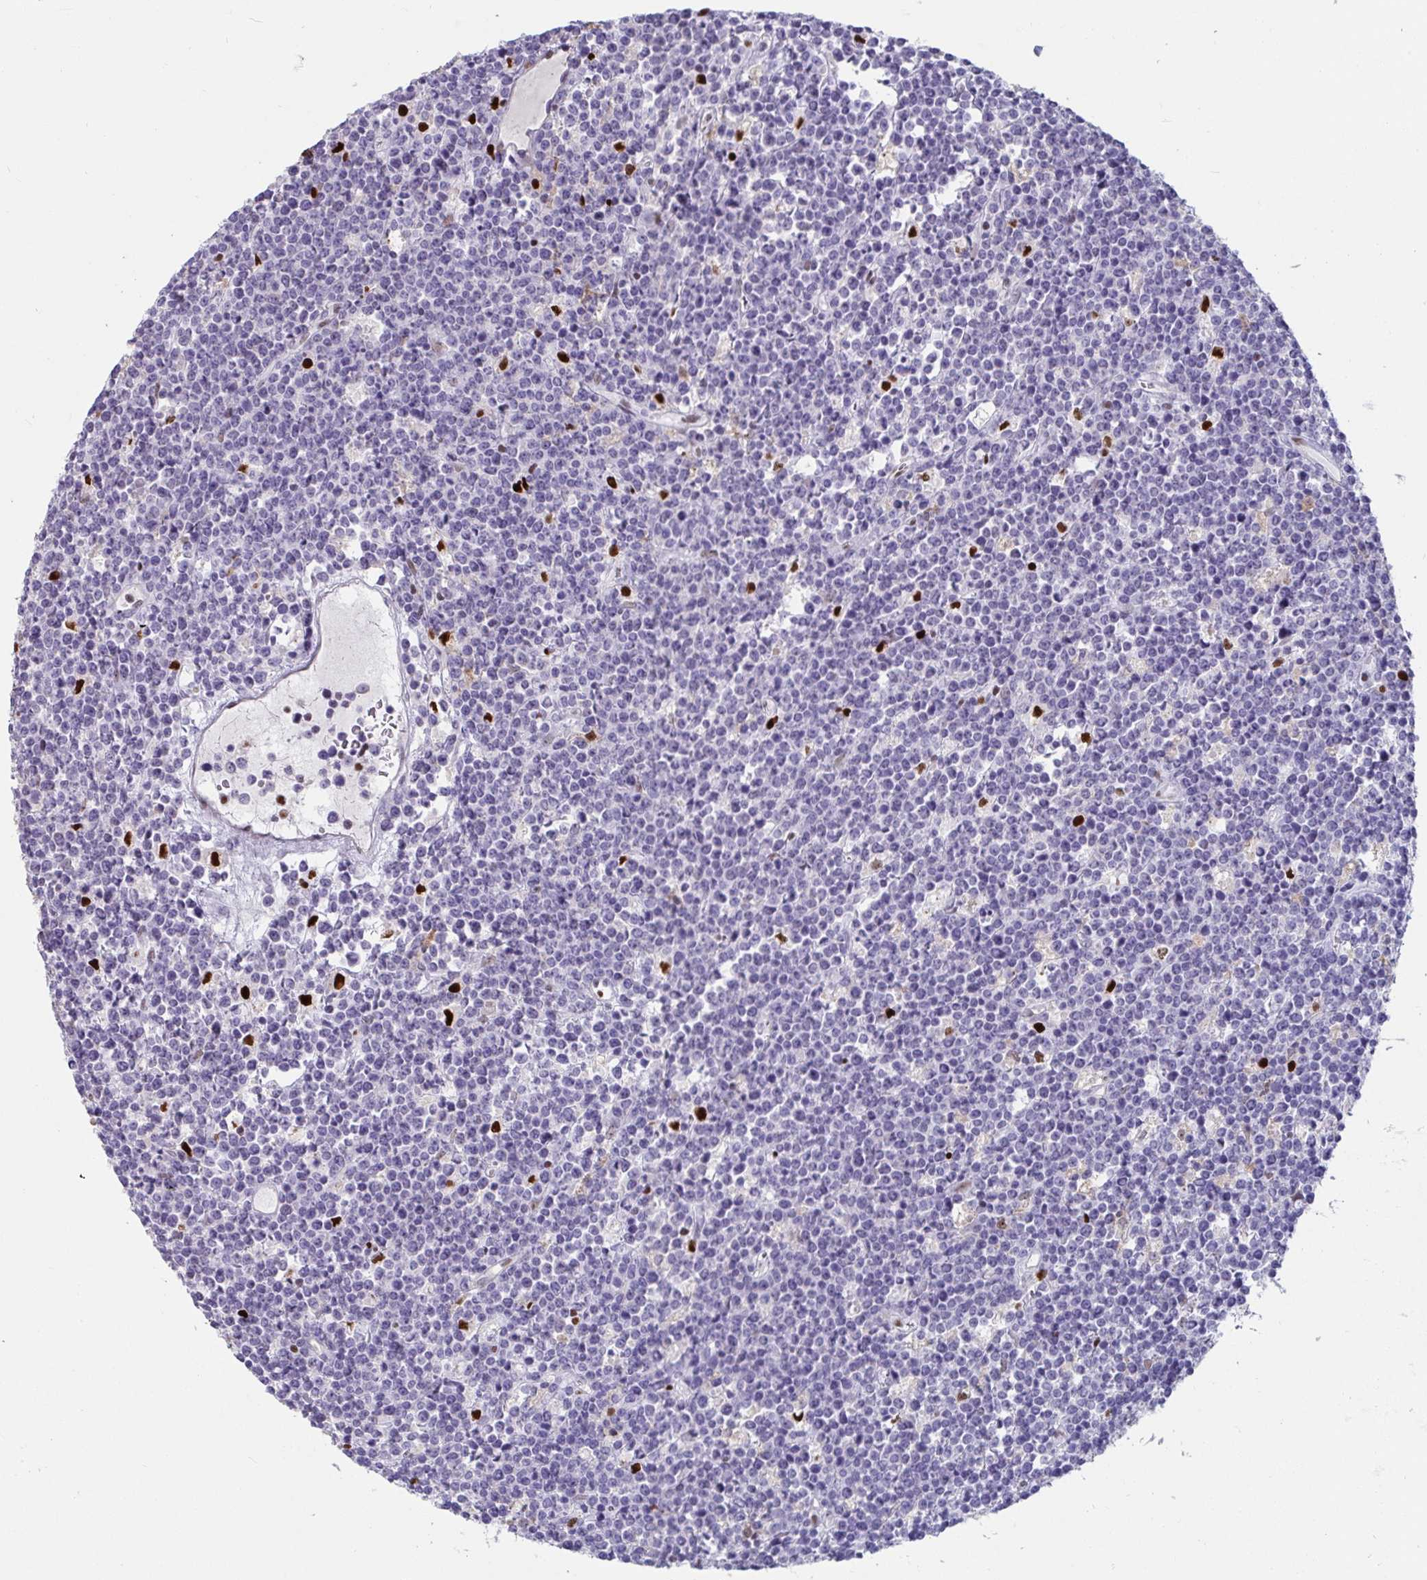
{"staining": {"intensity": "negative", "quantity": "none", "location": "none"}, "tissue": "lymphoma", "cell_type": "Tumor cells", "image_type": "cancer", "snomed": [{"axis": "morphology", "description": "Malignant lymphoma, non-Hodgkin's type, High grade"}, {"axis": "topography", "description": "Ovary"}], "caption": "Tumor cells are negative for protein expression in human high-grade malignant lymphoma, non-Hodgkin's type. (DAB immunohistochemistry (IHC) visualized using brightfield microscopy, high magnification).", "gene": "ZNF586", "patient": {"sex": "female", "age": 56}}